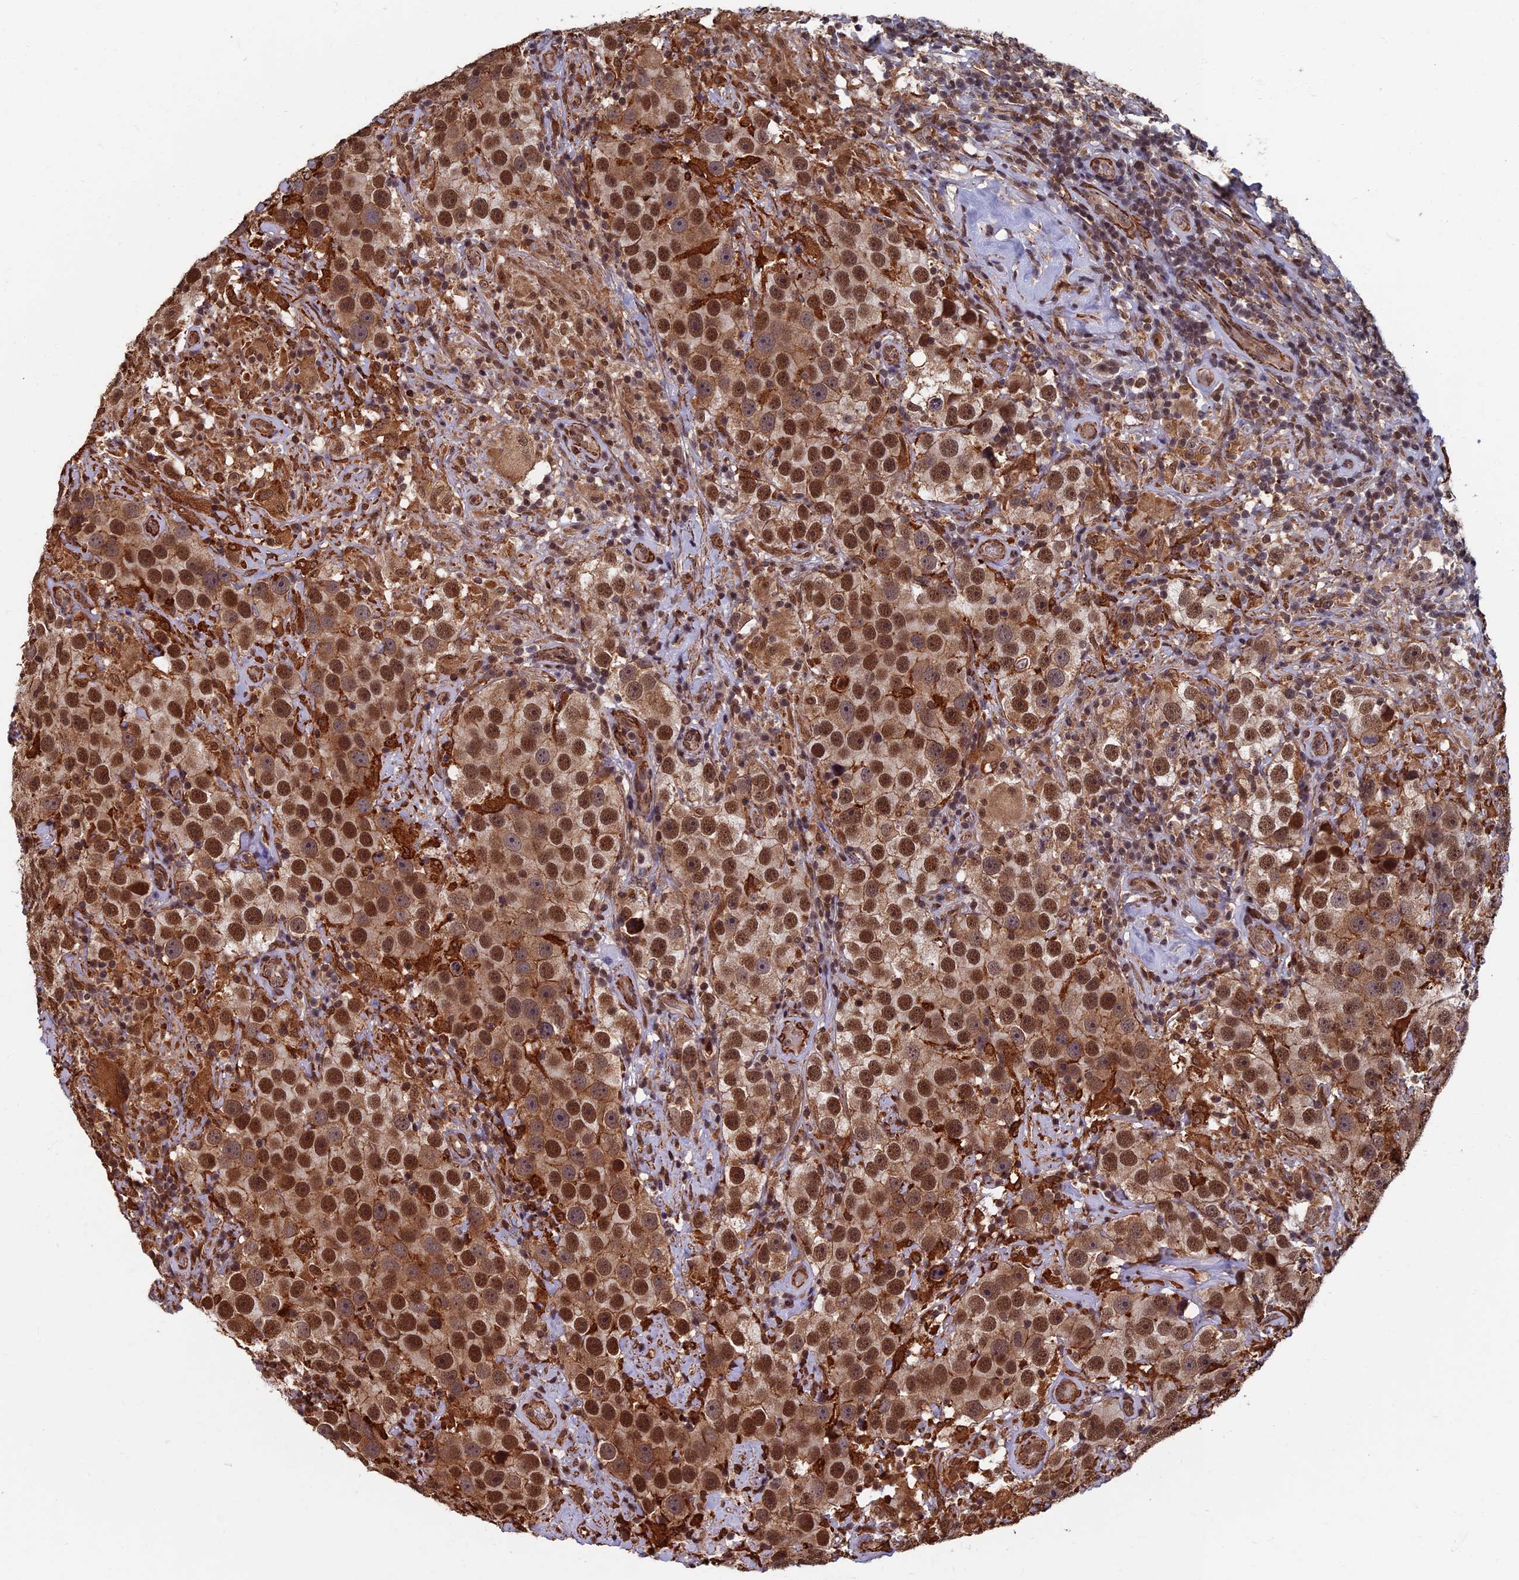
{"staining": {"intensity": "moderate", "quantity": ">75%", "location": "cytoplasmic/membranous,nuclear"}, "tissue": "testis cancer", "cell_type": "Tumor cells", "image_type": "cancer", "snomed": [{"axis": "morphology", "description": "Seminoma, NOS"}, {"axis": "topography", "description": "Testis"}], "caption": "Protein expression analysis of human seminoma (testis) reveals moderate cytoplasmic/membranous and nuclear staining in about >75% of tumor cells. (DAB (3,3'-diaminobenzidine) = brown stain, brightfield microscopy at high magnification).", "gene": "CTDP1", "patient": {"sex": "male", "age": 49}}